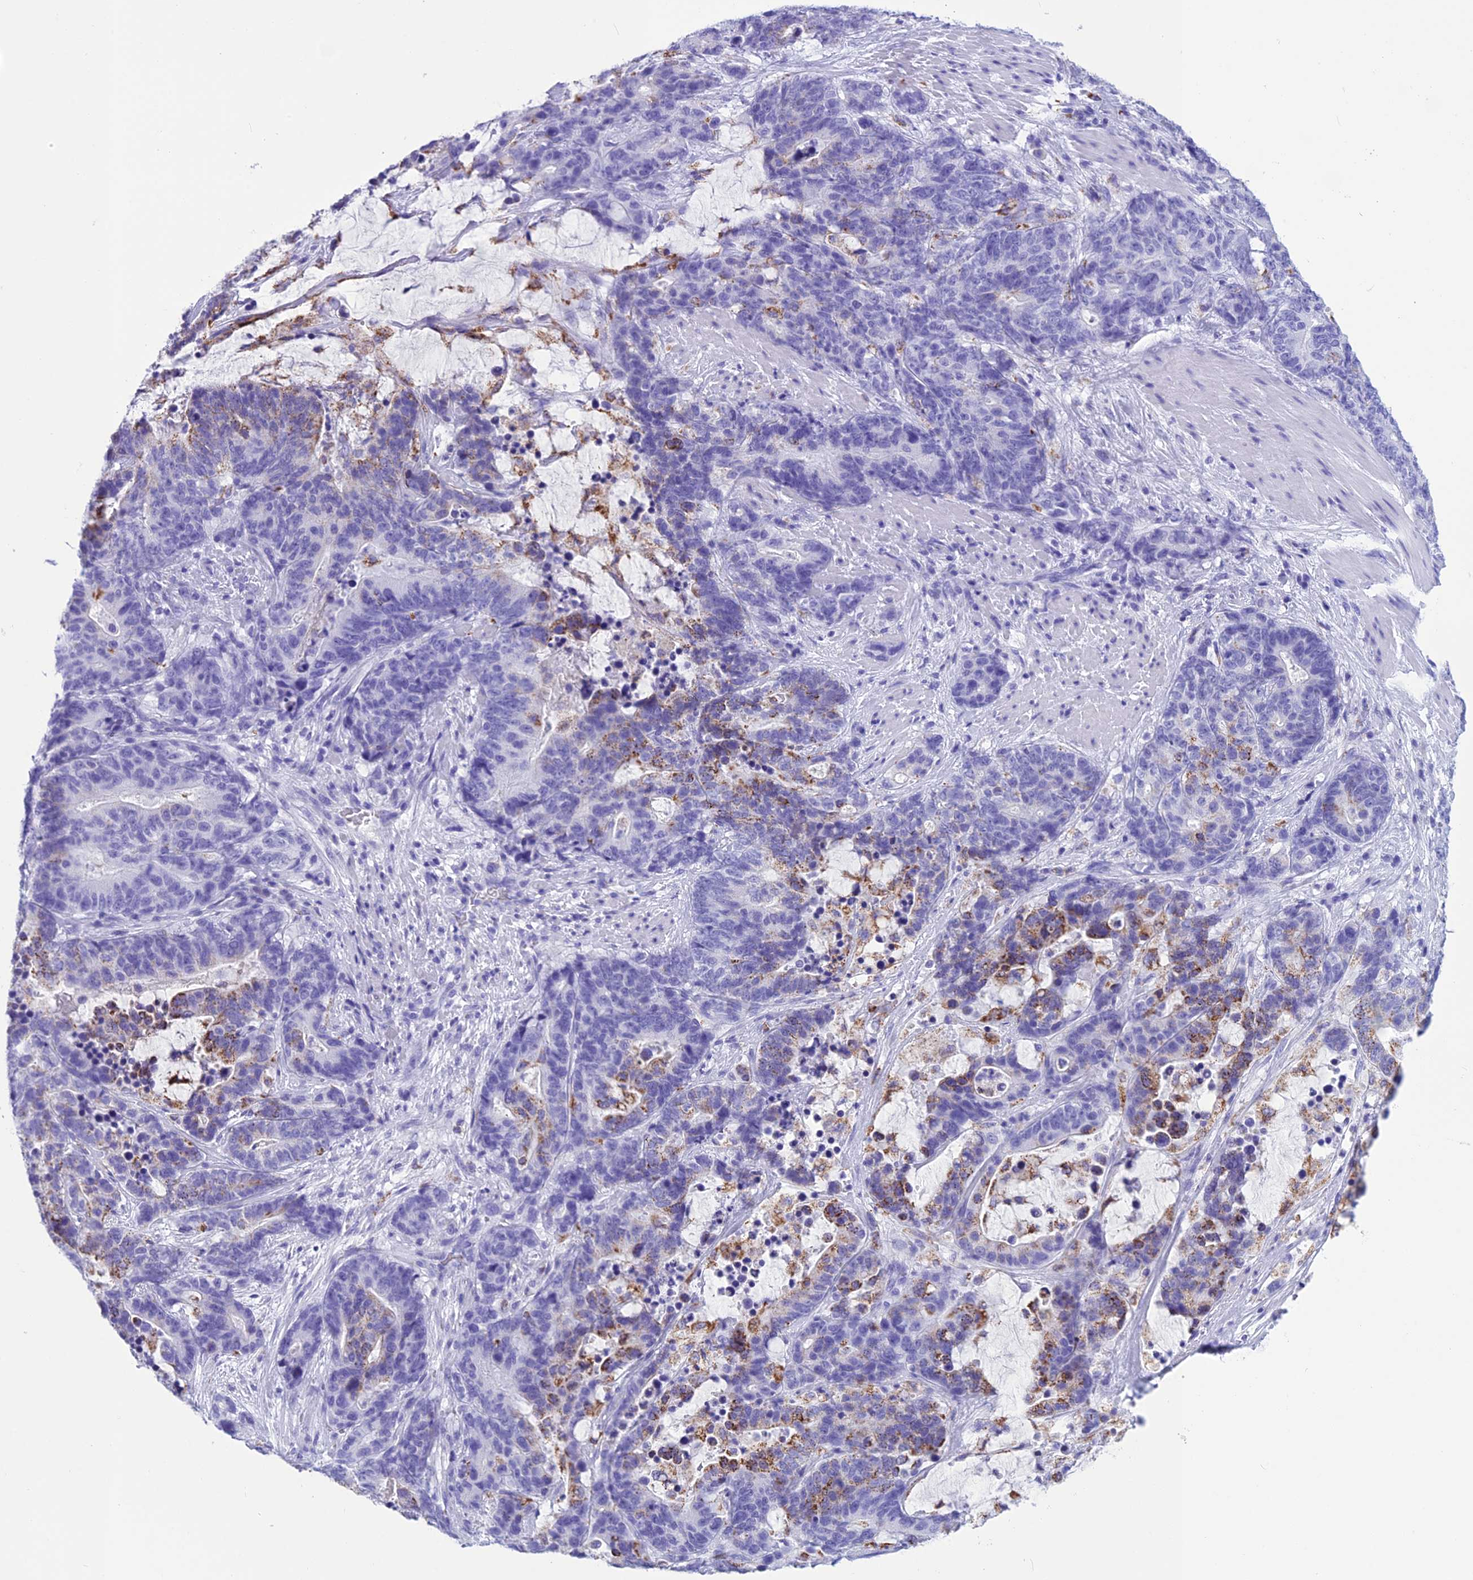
{"staining": {"intensity": "moderate", "quantity": "<25%", "location": "cytoplasmic/membranous"}, "tissue": "stomach cancer", "cell_type": "Tumor cells", "image_type": "cancer", "snomed": [{"axis": "morphology", "description": "Adenocarcinoma, NOS"}, {"axis": "topography", "description": "Stomach"}], "caption": "Moderate cytoplasmic/membranous protein positivity is present in approximately <25% of tumor cells in stomach cancer (adenocarcinoma).", "gene": "TRAM1L1", "patient": {"sex": "female", "age": 76}}